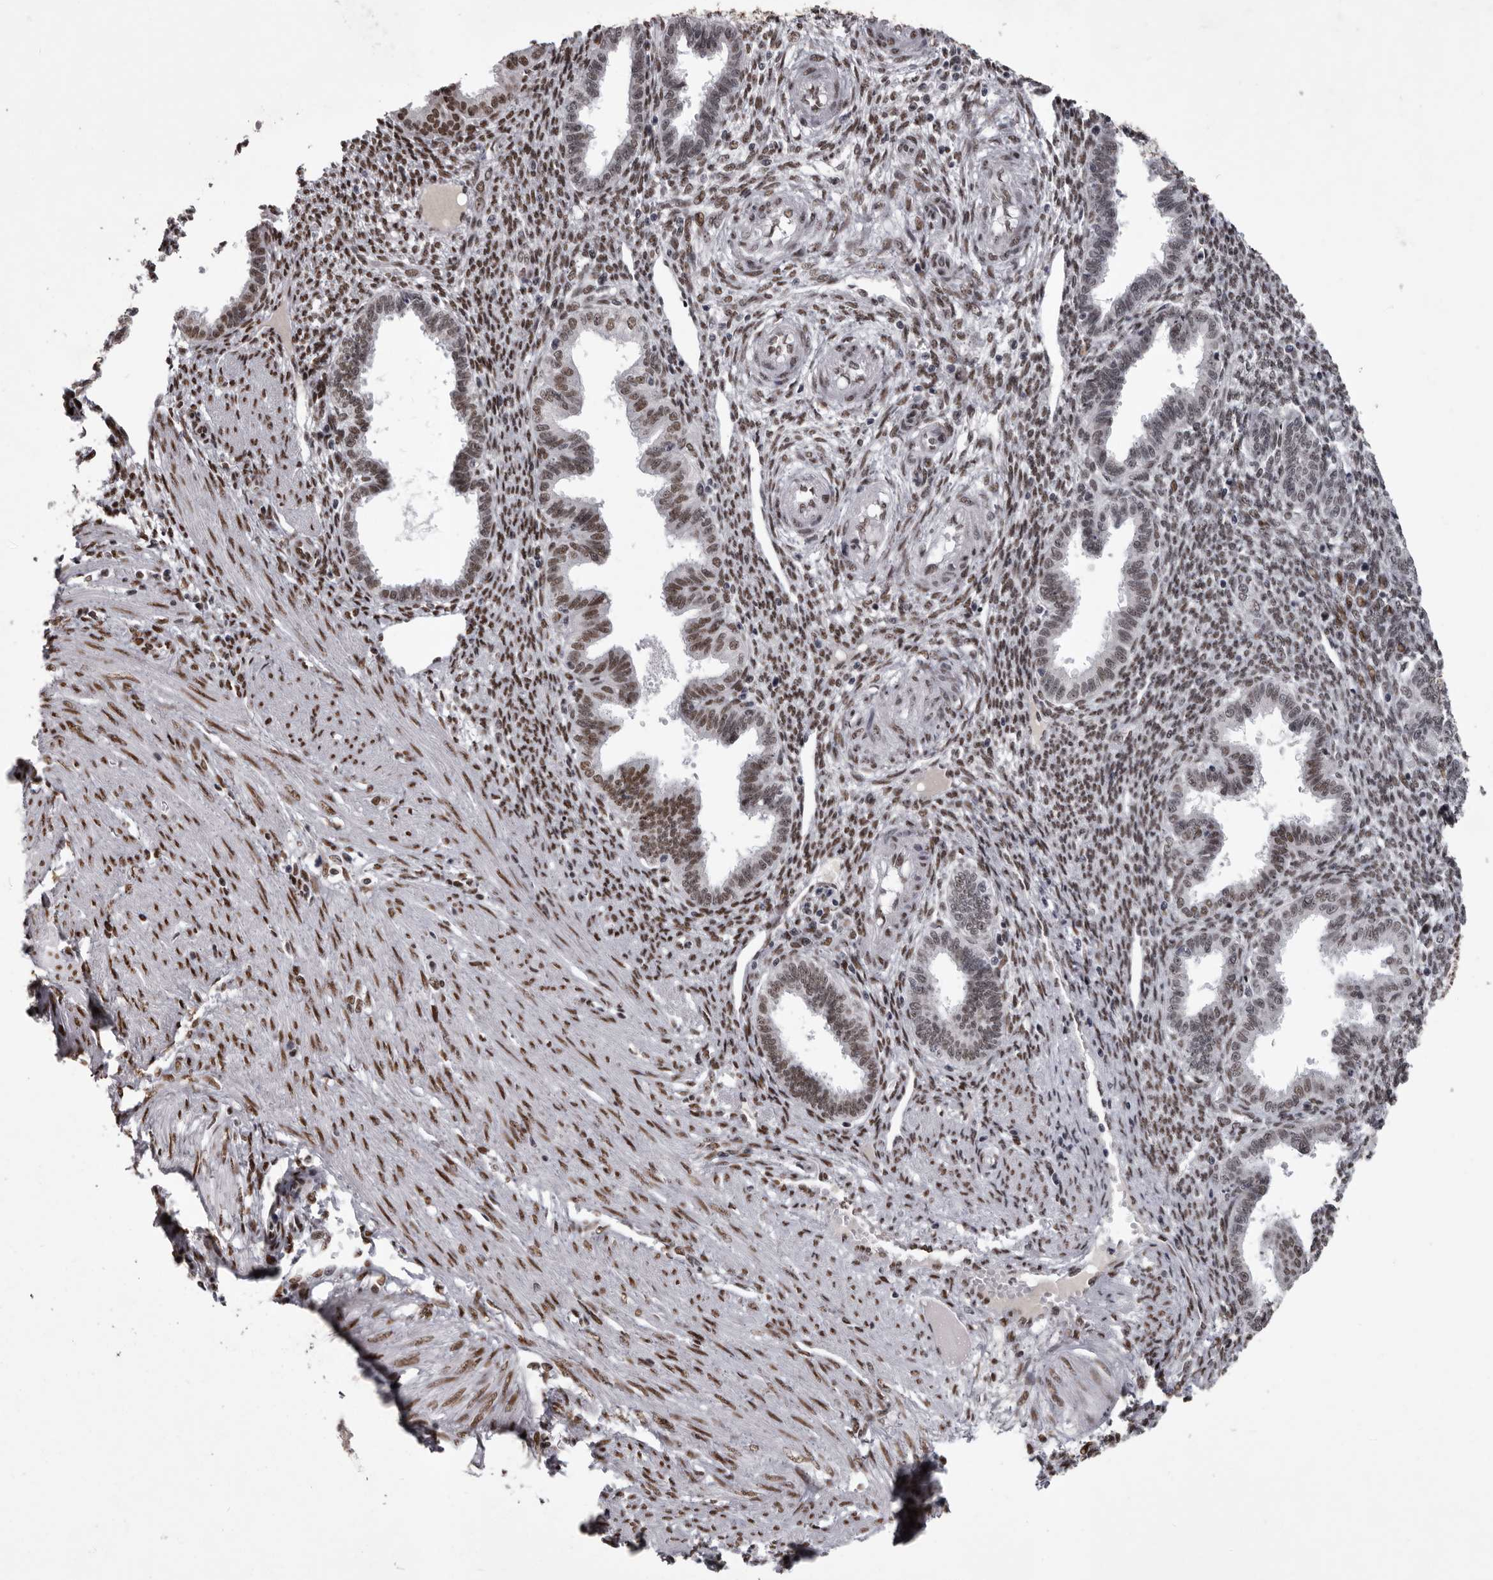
{"staining": {"intensity": "moderate", "quantity": "25%-75%", "location": "nuclear"}, "tissue": "endometrium", "cell_type": "Cells in endometrial stroma", "image_type": "normal", "snomed": [{"axis": "morphology", "description": "Normal tissue, NOS"}, {"axis": "topography", "description": "Endometrium"}], "caption": "Endometrium stained with a brown dye displays moderate nuclear positive staining in about 25%-75% of cells in endometrial stroma.", "gene": "NUMA1", "patient": {"sex": "female", "age": 33}}